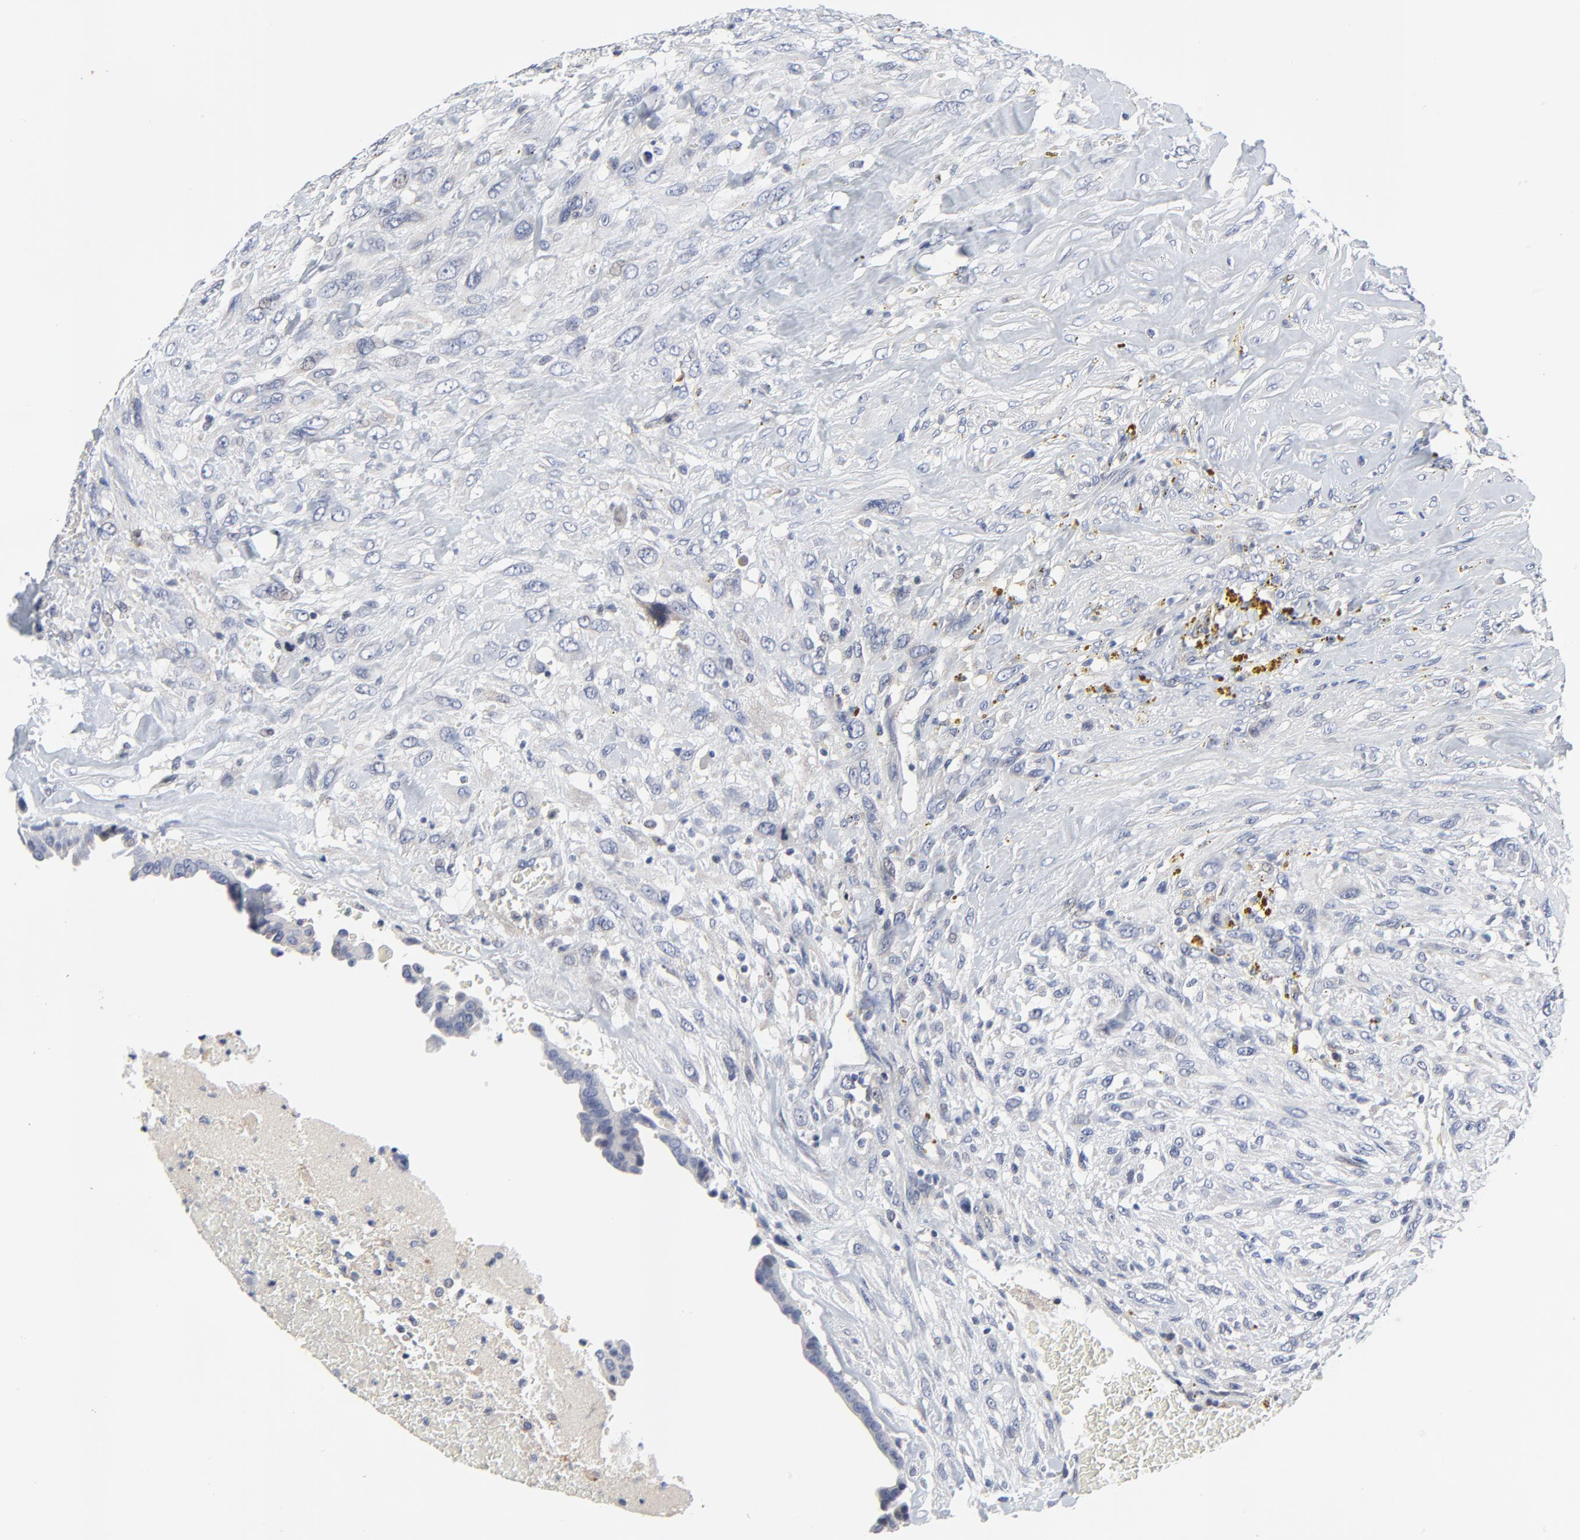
{"staining": {"intensity": "negative", "quantity": "none", "location": "none"}, "tissue": "breast cancer", "cell_type": "Tumor cells", "image_type": "cancer", "snomed": [{"axis": "morphology", "description": "Neoplasm, malignant, NOS"}, {"axis": "topography", "description": "Breast"}], "caption": "A high-resolution image shows IHC staining of breast cancer (neoplasm (malignant)), which reveals no significant staining in tumor cells. The staining was performed using DAB to visualize the protein expression in brown, while the nuclei were stained in blue with hematoxylin (Magnification: 20x).", "gene": "NLGN3", "patient": {"sex": "female", "age": 50}}